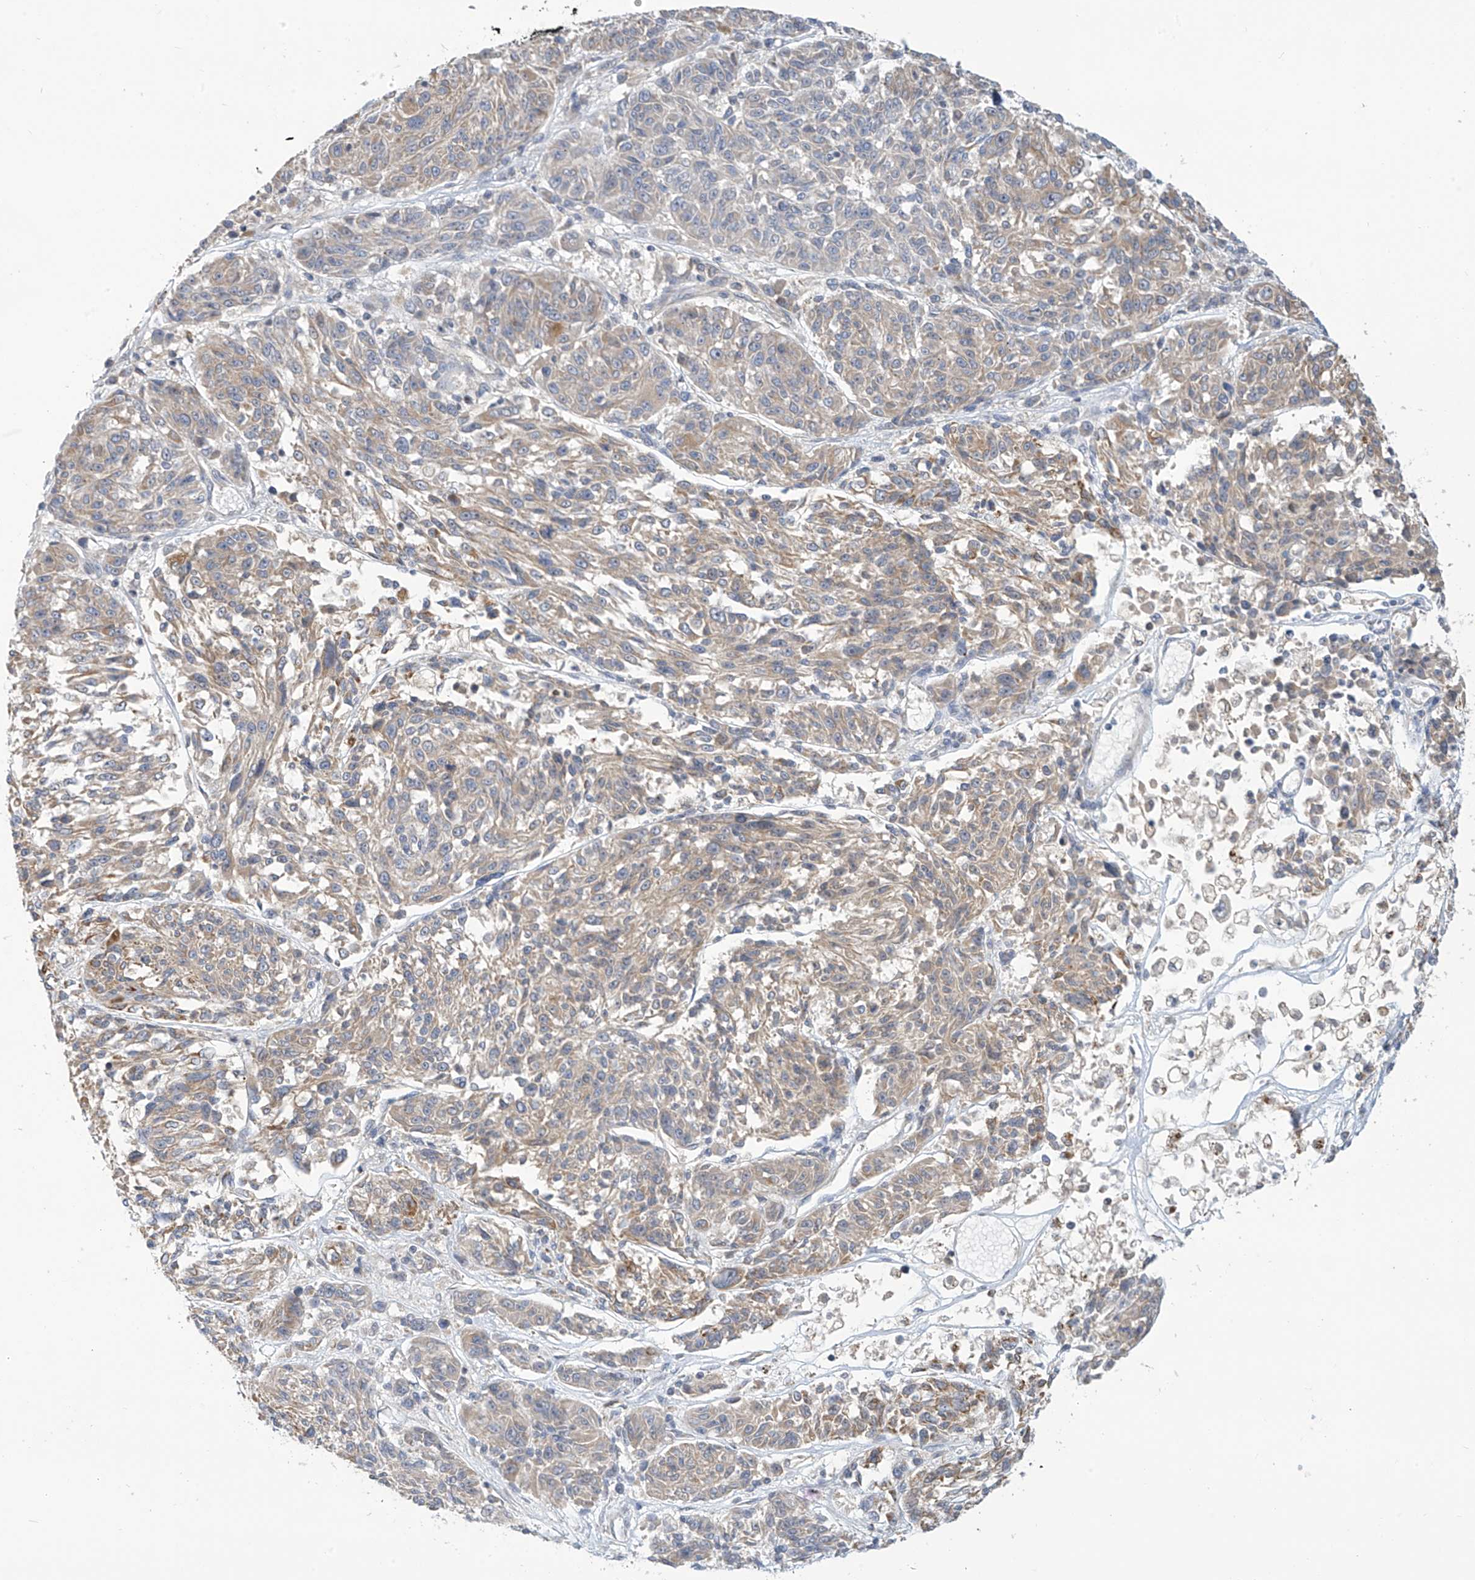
{"staining": {"intensity": "weak", "quantity": "25%-75%", "location": "cytoplasmic/membranous"}, "tissue": "melanoma", "cell_type": "Tumor cells", "image_type": "cancer", "snomed": [{"axis": "morphology", "description": "Malignant melanoma, NOS"}, {"axis": "topography", "description": "Skin"}], "caption": "Protein expression analysis of melanoma demonstrates weak cytoplasmic/membranous expression in approximately 25%-75% of tumor cells.", "gene": "SCGB1D2", "patient": {"sex": "male", "age": 53}}